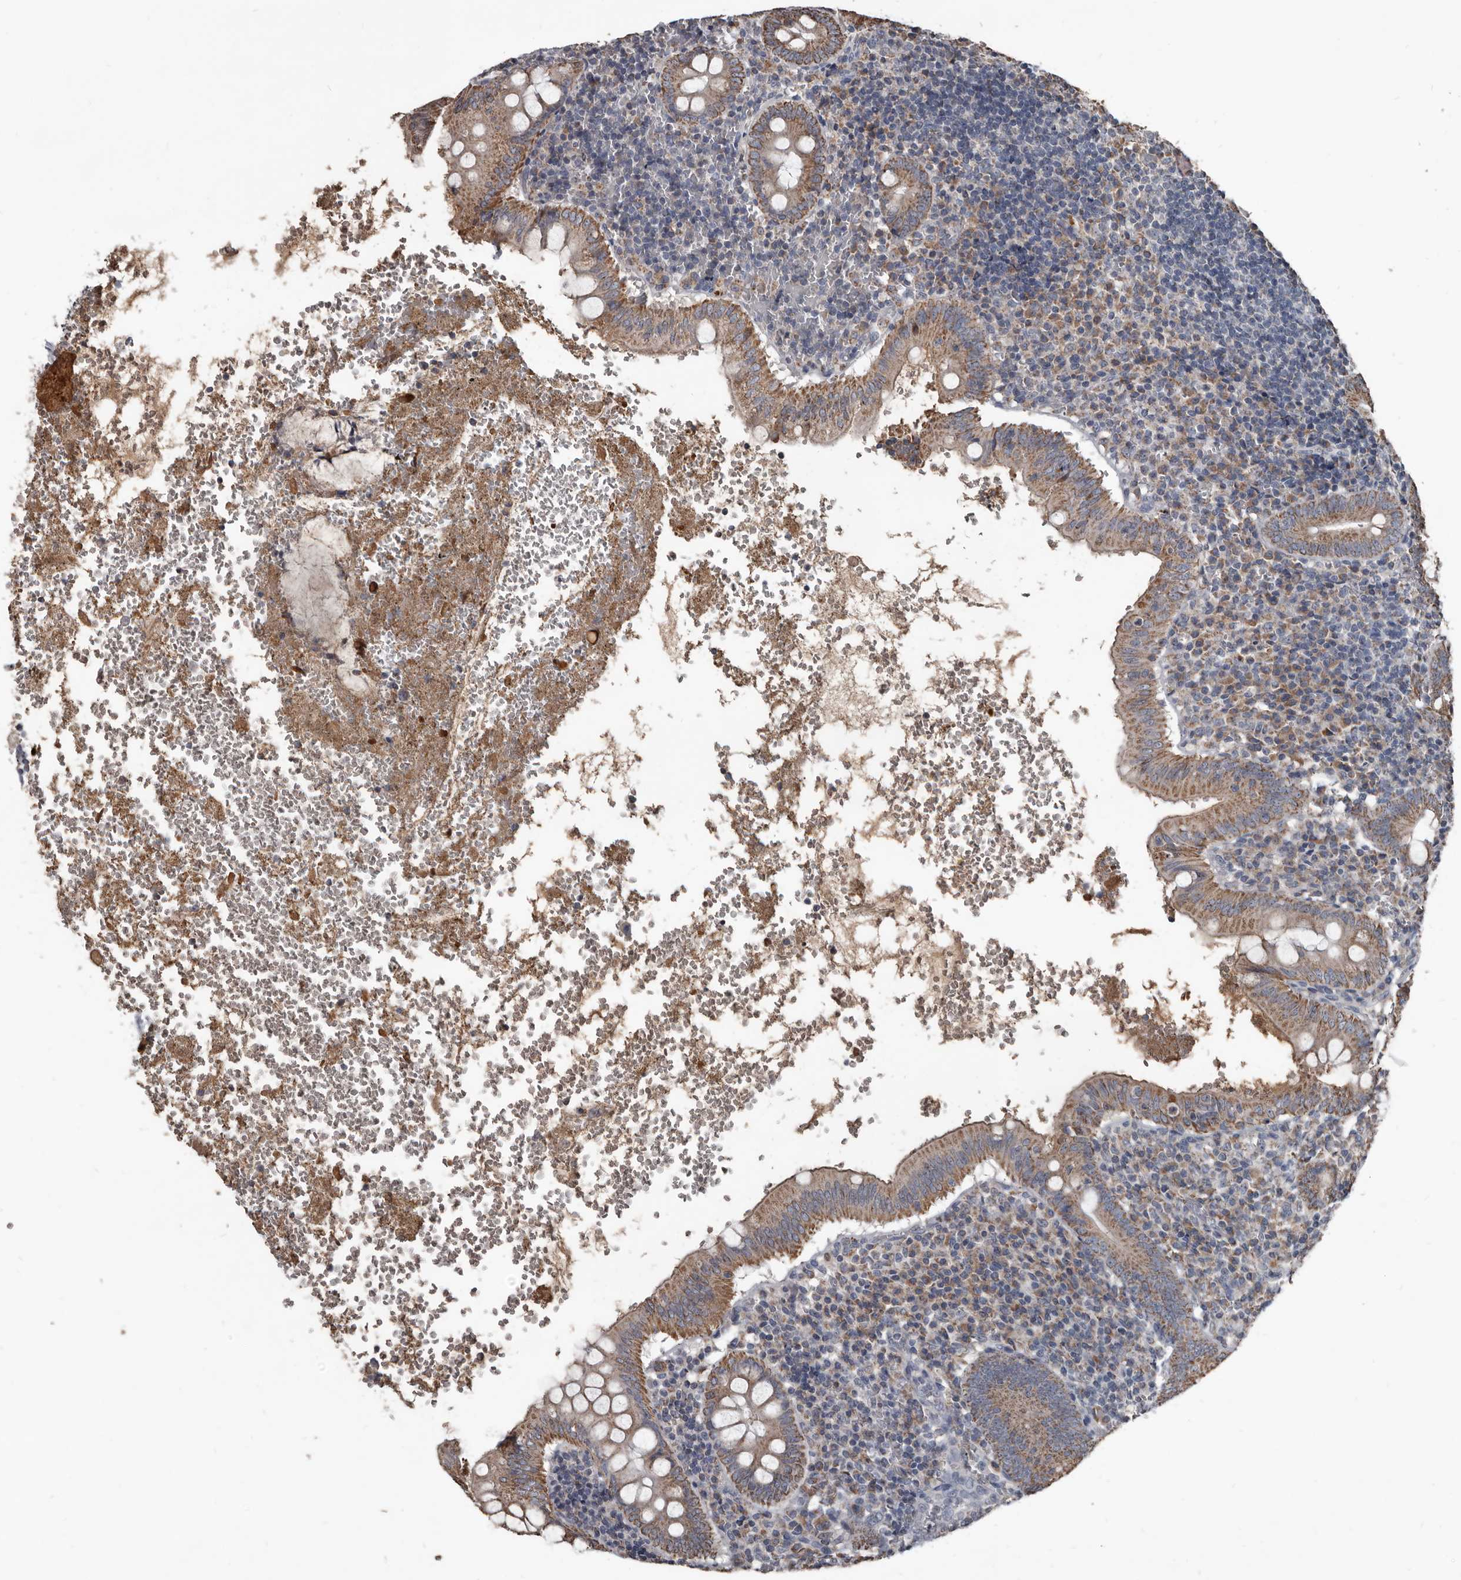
{"staining": {"intensity": "moderate", "quantity": ">75%", "location": "cytoplasmic/membranous"}, "tissue": "appendix", "cell_type": "Glandular cells", "image_type": "normal", "snomed": [{"axis": "morphology", "description": "Normal tissue, NOS"}, {"axis": "topography", "description": "Appendix"}], "caption": "The photomicrograph displays staining of unremarkable appendix, revealing moderate cytoplasmic/membranous protein staining (brown color) within glandular cells. (brown staining indicates protein expression, while blue staining denotes nuclei).", "gene": "GREB1", "patient": {"sex": "male", "age": 8}}